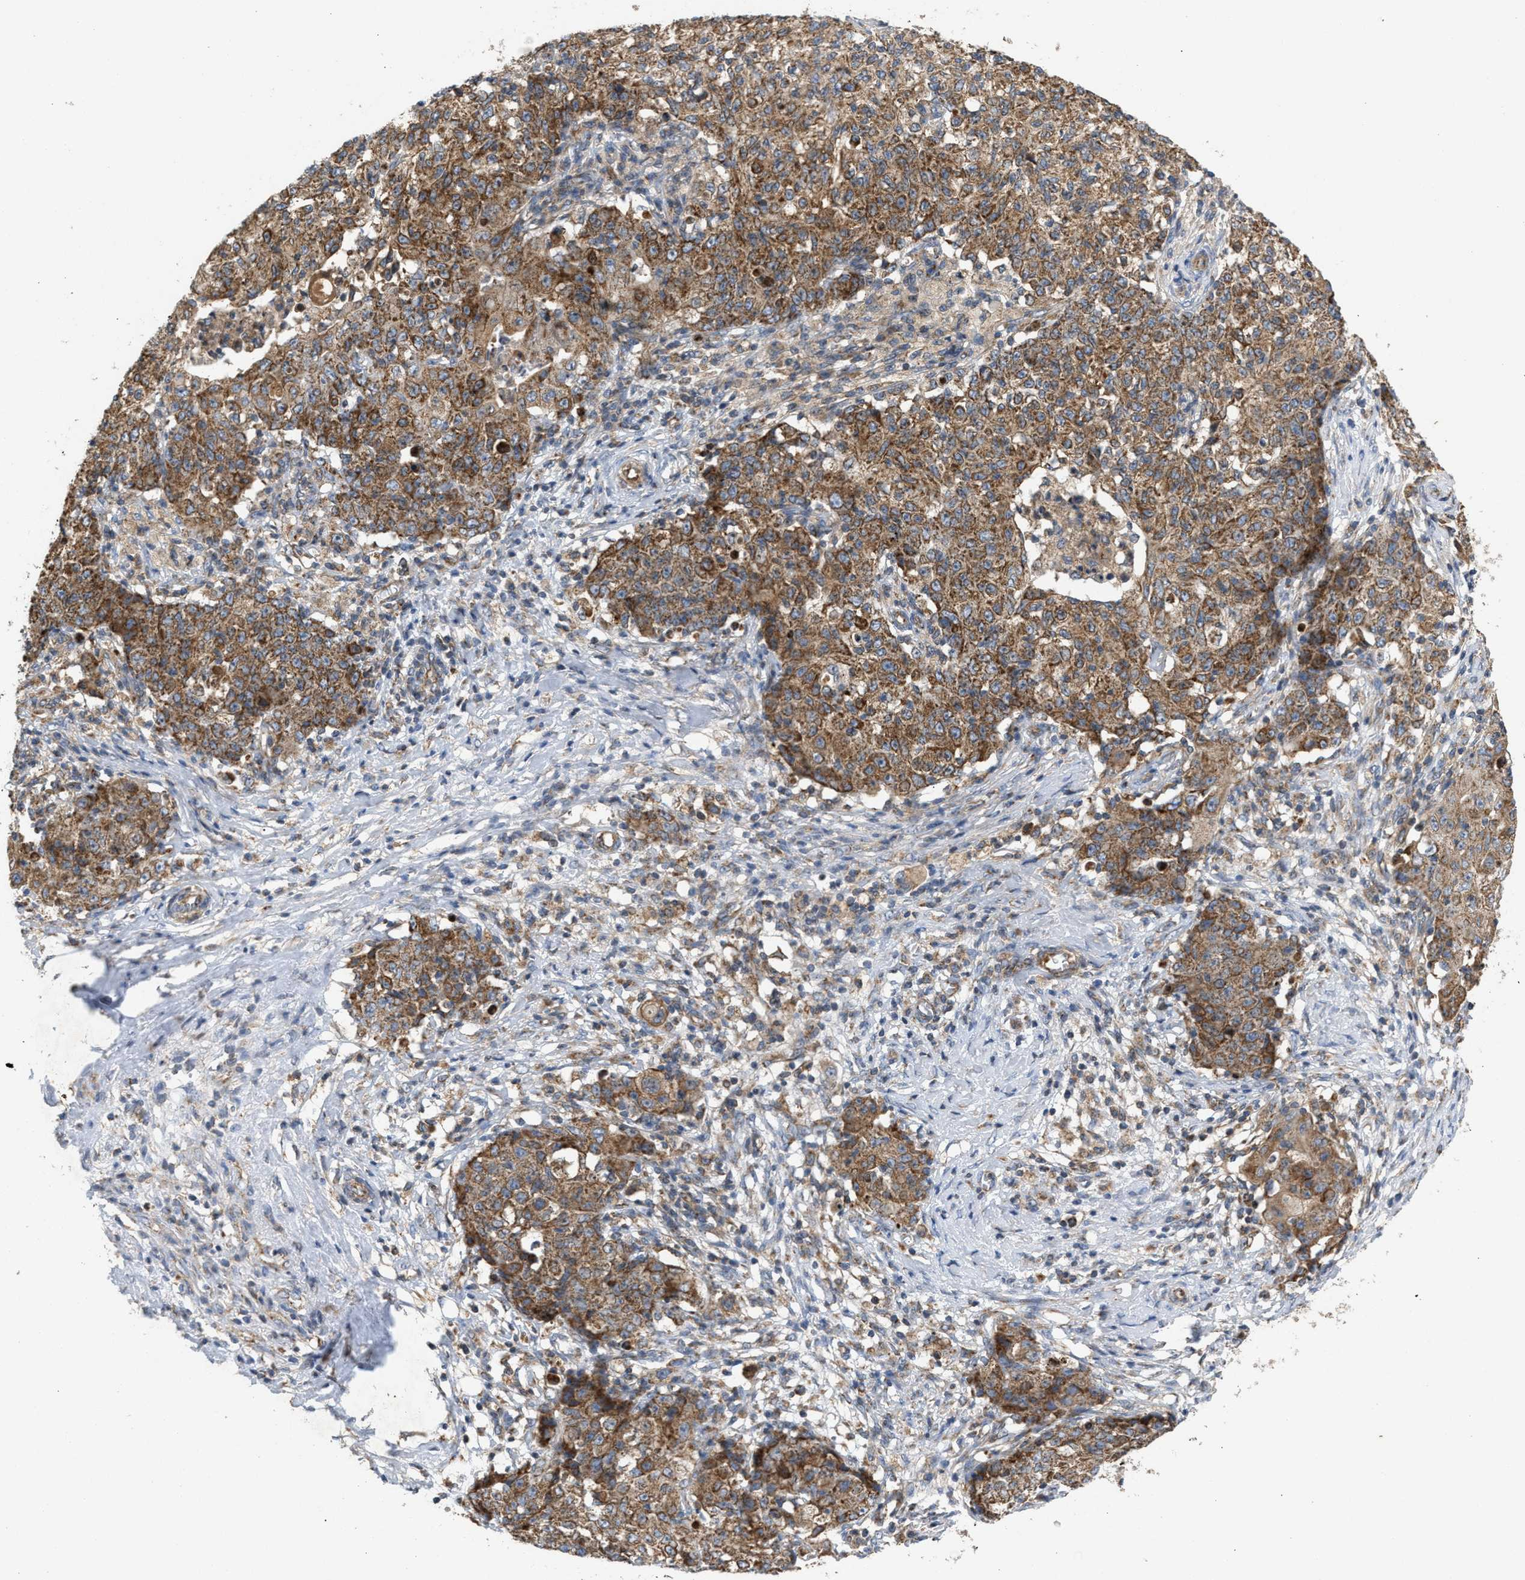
{"staining": {"intensity": "moderate", "quantity": ">75%", "location": "cytoplasmic/membranous"}, "tissue": "ovarian cancer", "cell_type": "Tumor cells", "image_type": "cancer", "snomed": [{"axis": "morphology", "description": "Carcinoma, endometroid"}, {"axis": "topography", "description": "Ovary"}], "caption": "Ovarian cancer (endometroid carcinoma) was stained to show a protein in brown. There is medium levels of moderate cytoplasmic/membranous expression in about >75% of tumor cells. (DAB (3,3'-diaminobenzidine) = brown stain, brightfield microscopy at high magnification).", "gene": "TACO1", "patient": {"sex": "female", "age": 42}}